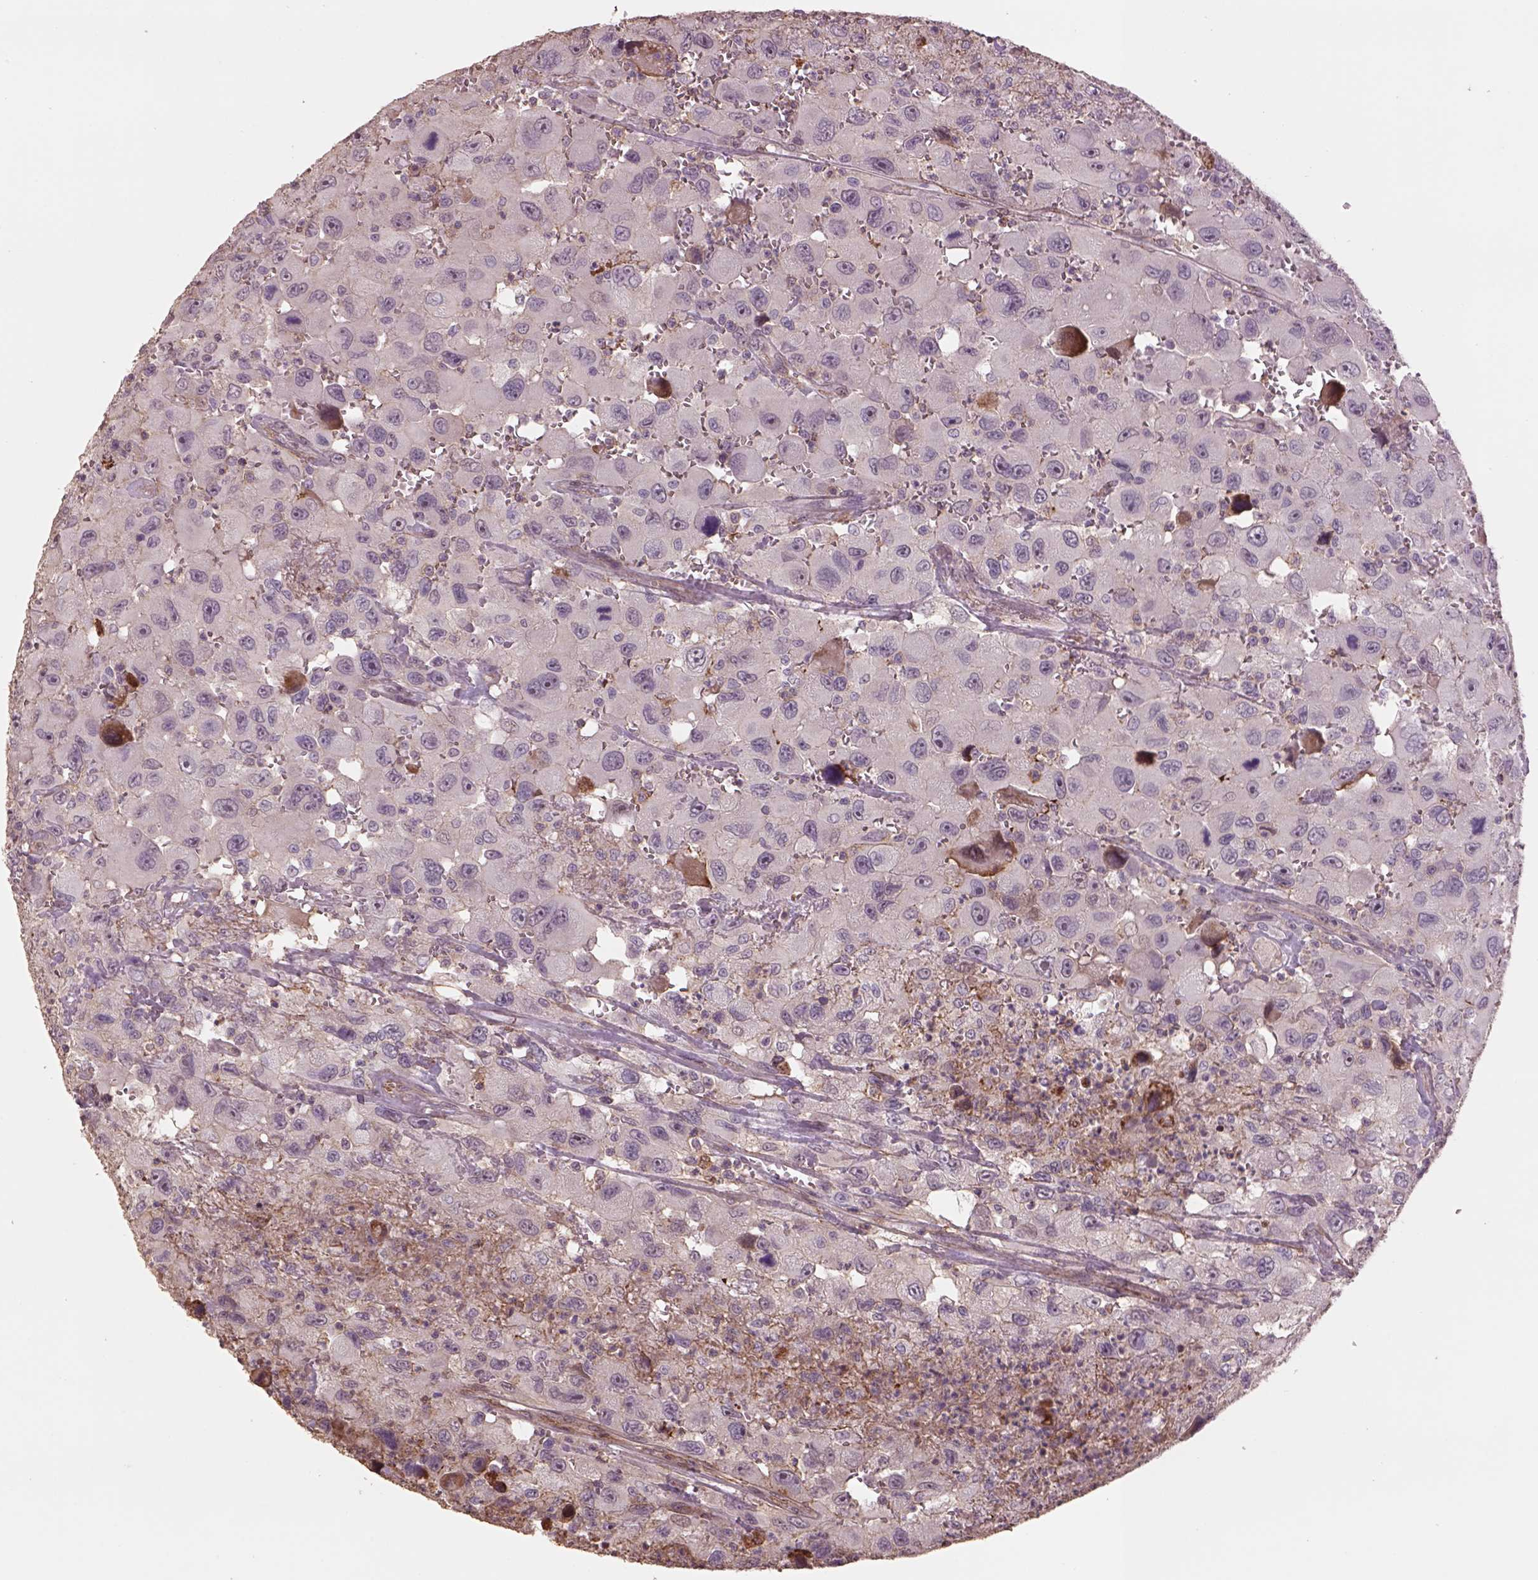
{"staining": {"intensity": "negative", "quantity": "none", "location": "none"}, "tissue": "head and neck cancer", "cell_type": "Tumor cells", "image_type": "cancer", "snomed": [{"axis": "morphology", "description": "Squamous cell carcinoma, NOS"}, {"axis": "morphology", "description": "Squamous cell carcinoma, metastatic, NOS"}, {"axis": "topography", "description": "Oral tissue"}, {"axis": "topography", "description": "Head-Neck"}], "caption": "The IHC photomicrograph has no significant staining in tumor cells of head and neck cancer tissue.", "gene": "LIN7A", "patient": {"sex": "female", "age": 85}}